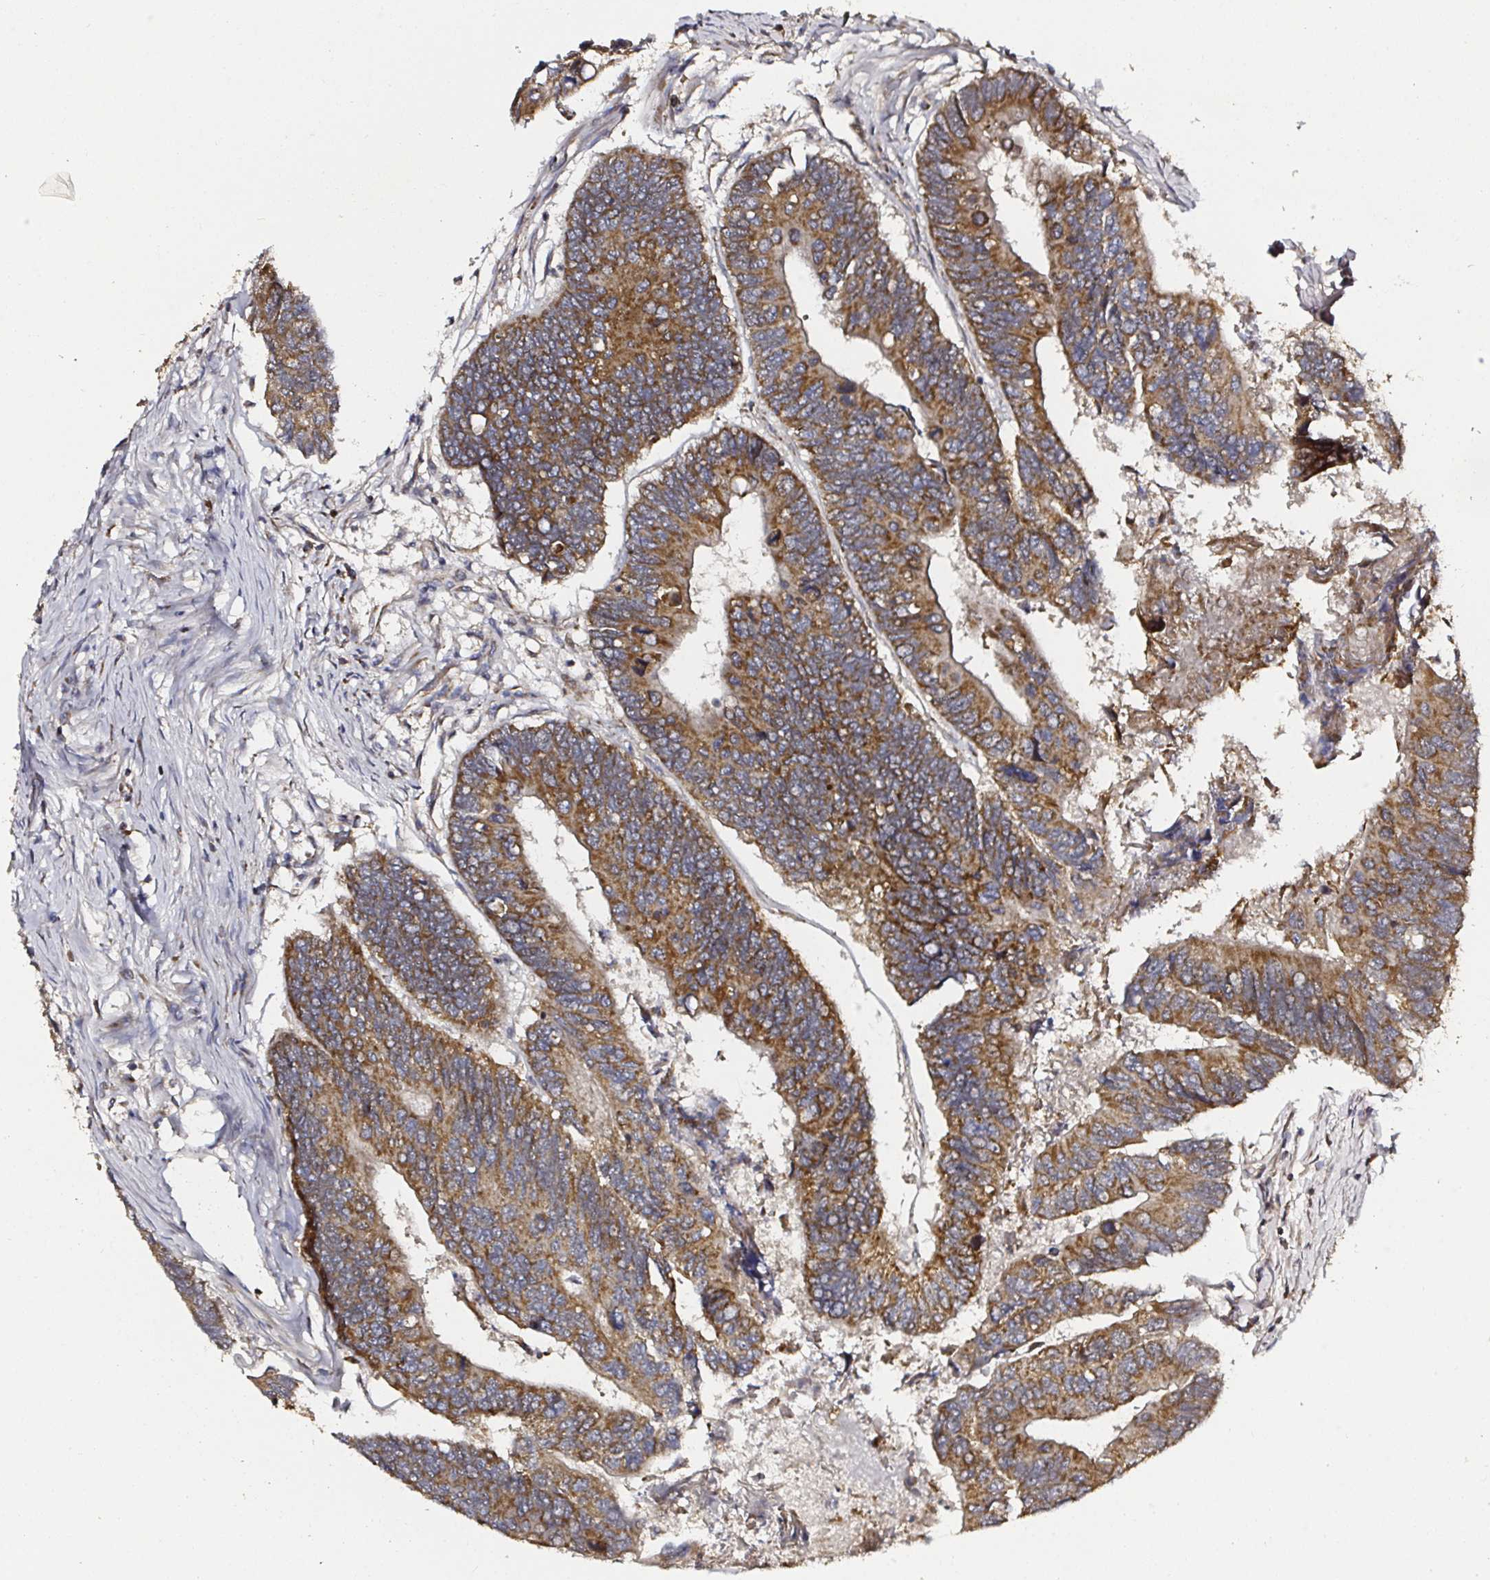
{"staining": {"intensity": "strong", "quantity": ">75%", "location": "cytoplasmic/membranous"}, "tissue": "colorectal cancer", "cell_type": "Tumor cells", "image_type": "cancer", "snomed": [{"axis": "morphology", "description": "Adenocarcinoma, NOS"}, {"axis": "topography", "description": "Colon"}], "caption": "Strong cytoplasmic/membranous positivity is present in about >75% of tumor cells in colorectal cancer (adenocarcinoma).", "gene": "ATAD3B", "patient": {"sex": "female", "age": 67}}